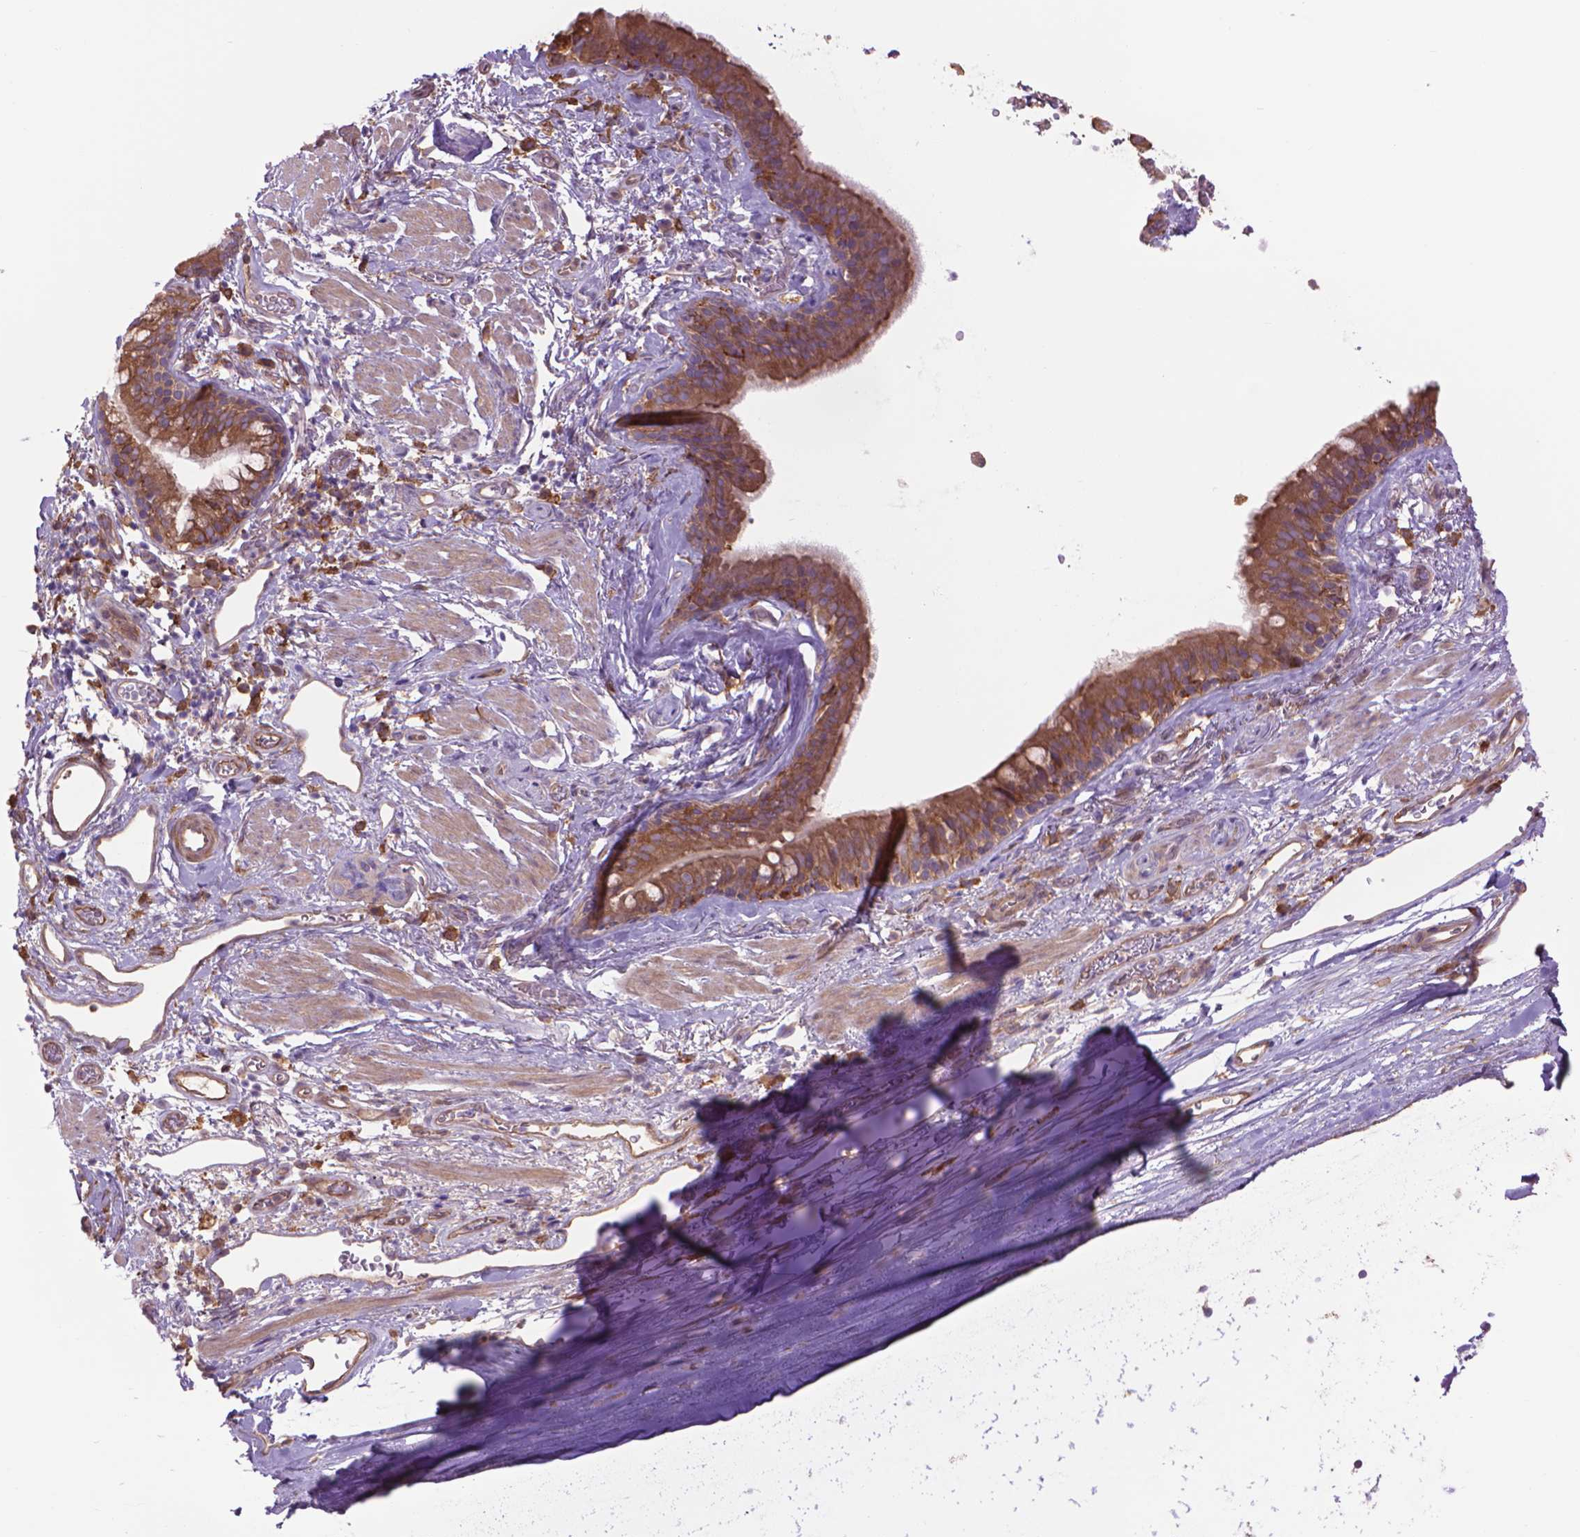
{"staining": {"intensity": "moderate", "quantity": ">75%", "location": "cytoplasmic/membranous"}, "tissue": "bronchus", "cell_type": "Respiratory epithelial cells", "image_type": "normal", "snomed": [{"axis": "morphology", "description": "Normal tissue, NOS"}, {"axis": "topography", "description": "Cartilage tissue"}, {"axis": "topography", "description": "Bronchus"}], "caption": "DAB immunohistochemical staining of benign human bronchus reveals moderate cytoplasmic/membranous protein expression in about >75% of respiratory epithelial cells.", "gene": "CORO1B", "patient": {"sex": "male", "age": 58}}